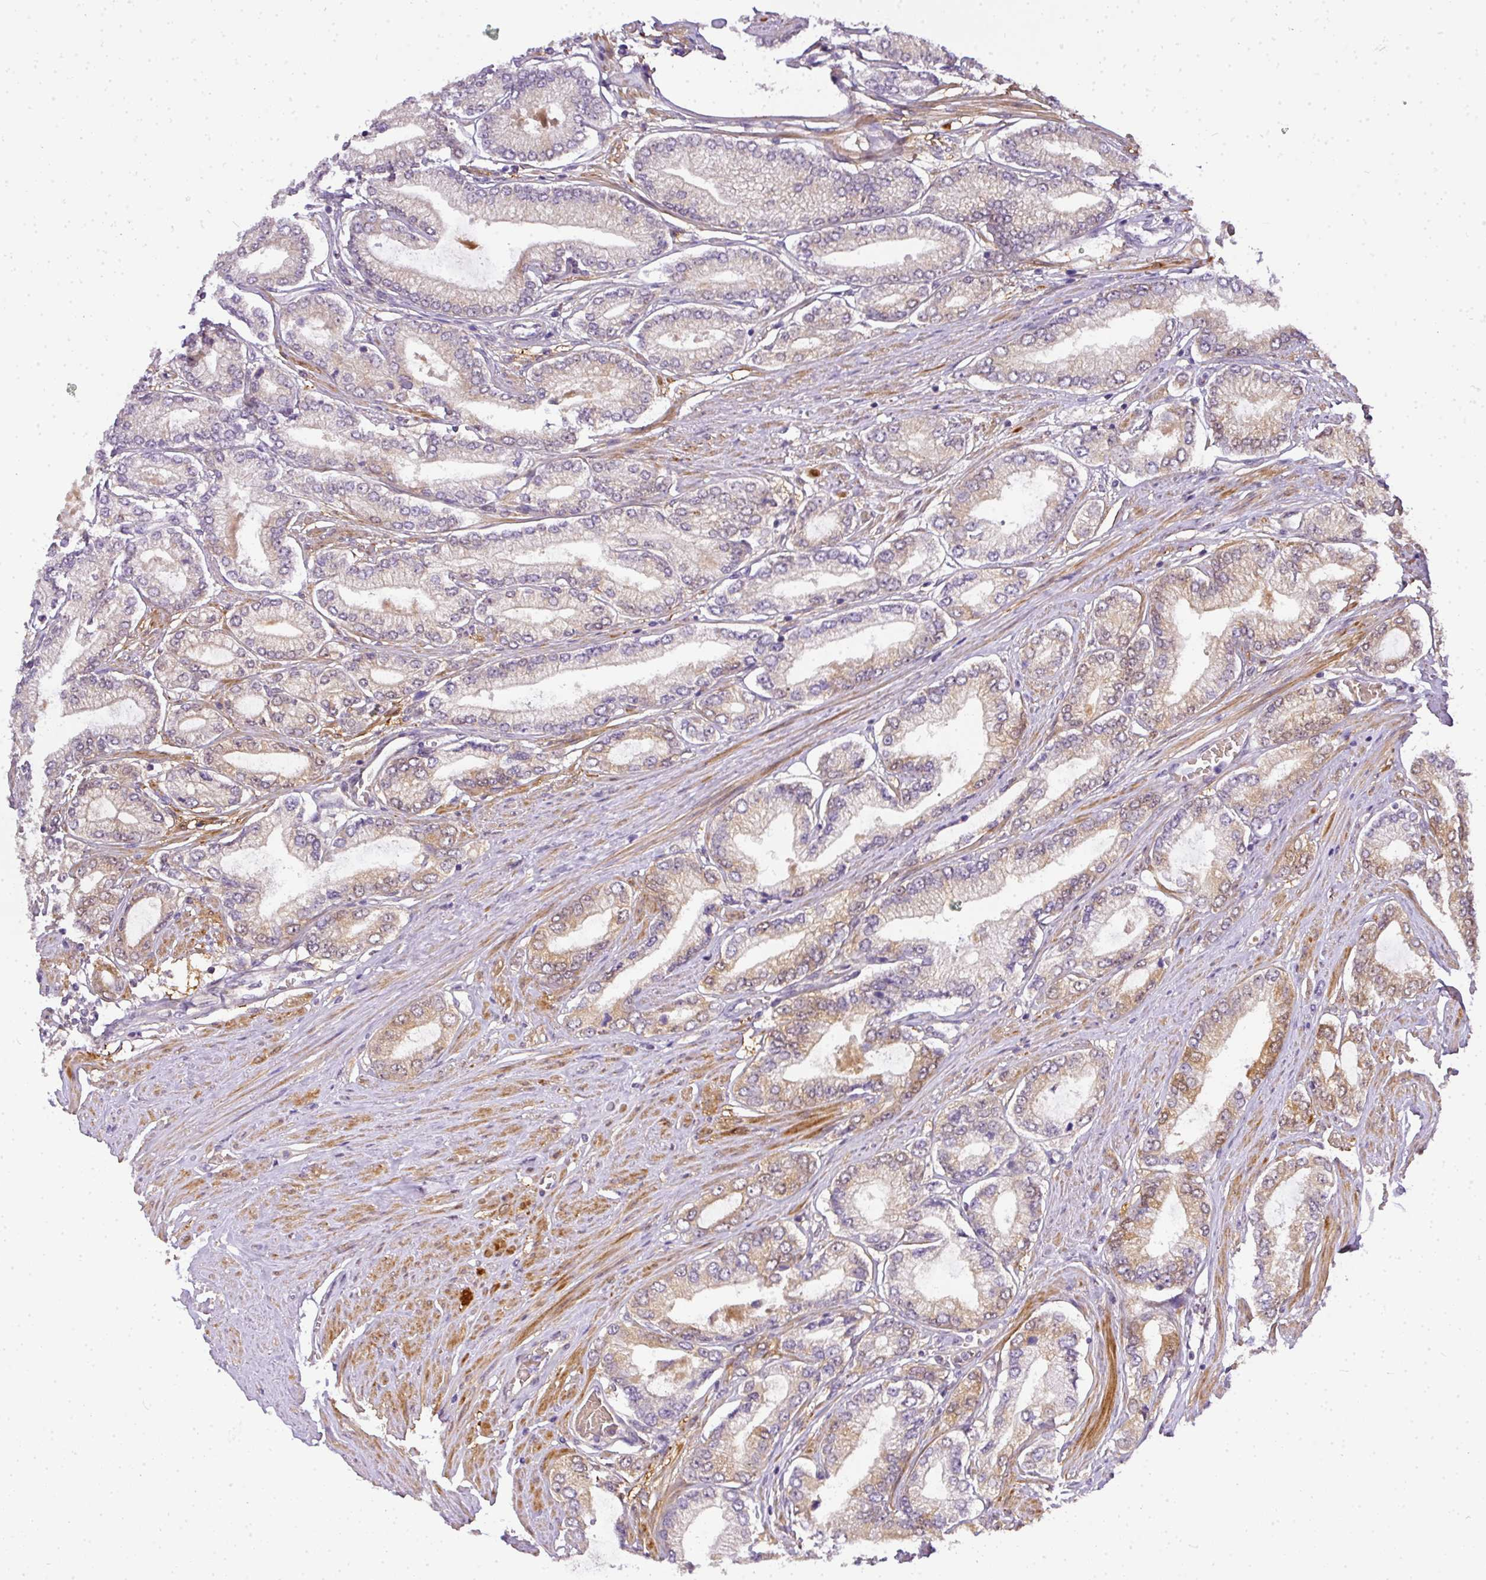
{"staining": {"intensity": "moderate", "quantity": "<25%", "location": "cytoplasmic/membranous"}, "tissue": "prostate cancer", "cell_type": "Tumor cells", "image_type": "cancer", "snomed": [{"axis": "morphology", "description": "Adenocarcinoma, Low grade"}, {"axis": "topography", "description": "Prostate"}], "caption": "A brown stain shows moderate cytoplasmic/membranous expression of a protein in adenocarcinoma (low-grade) (prostate) tumor cells.", "gene": "ADH5", "patient": {"sex": "male", "age": 63}}